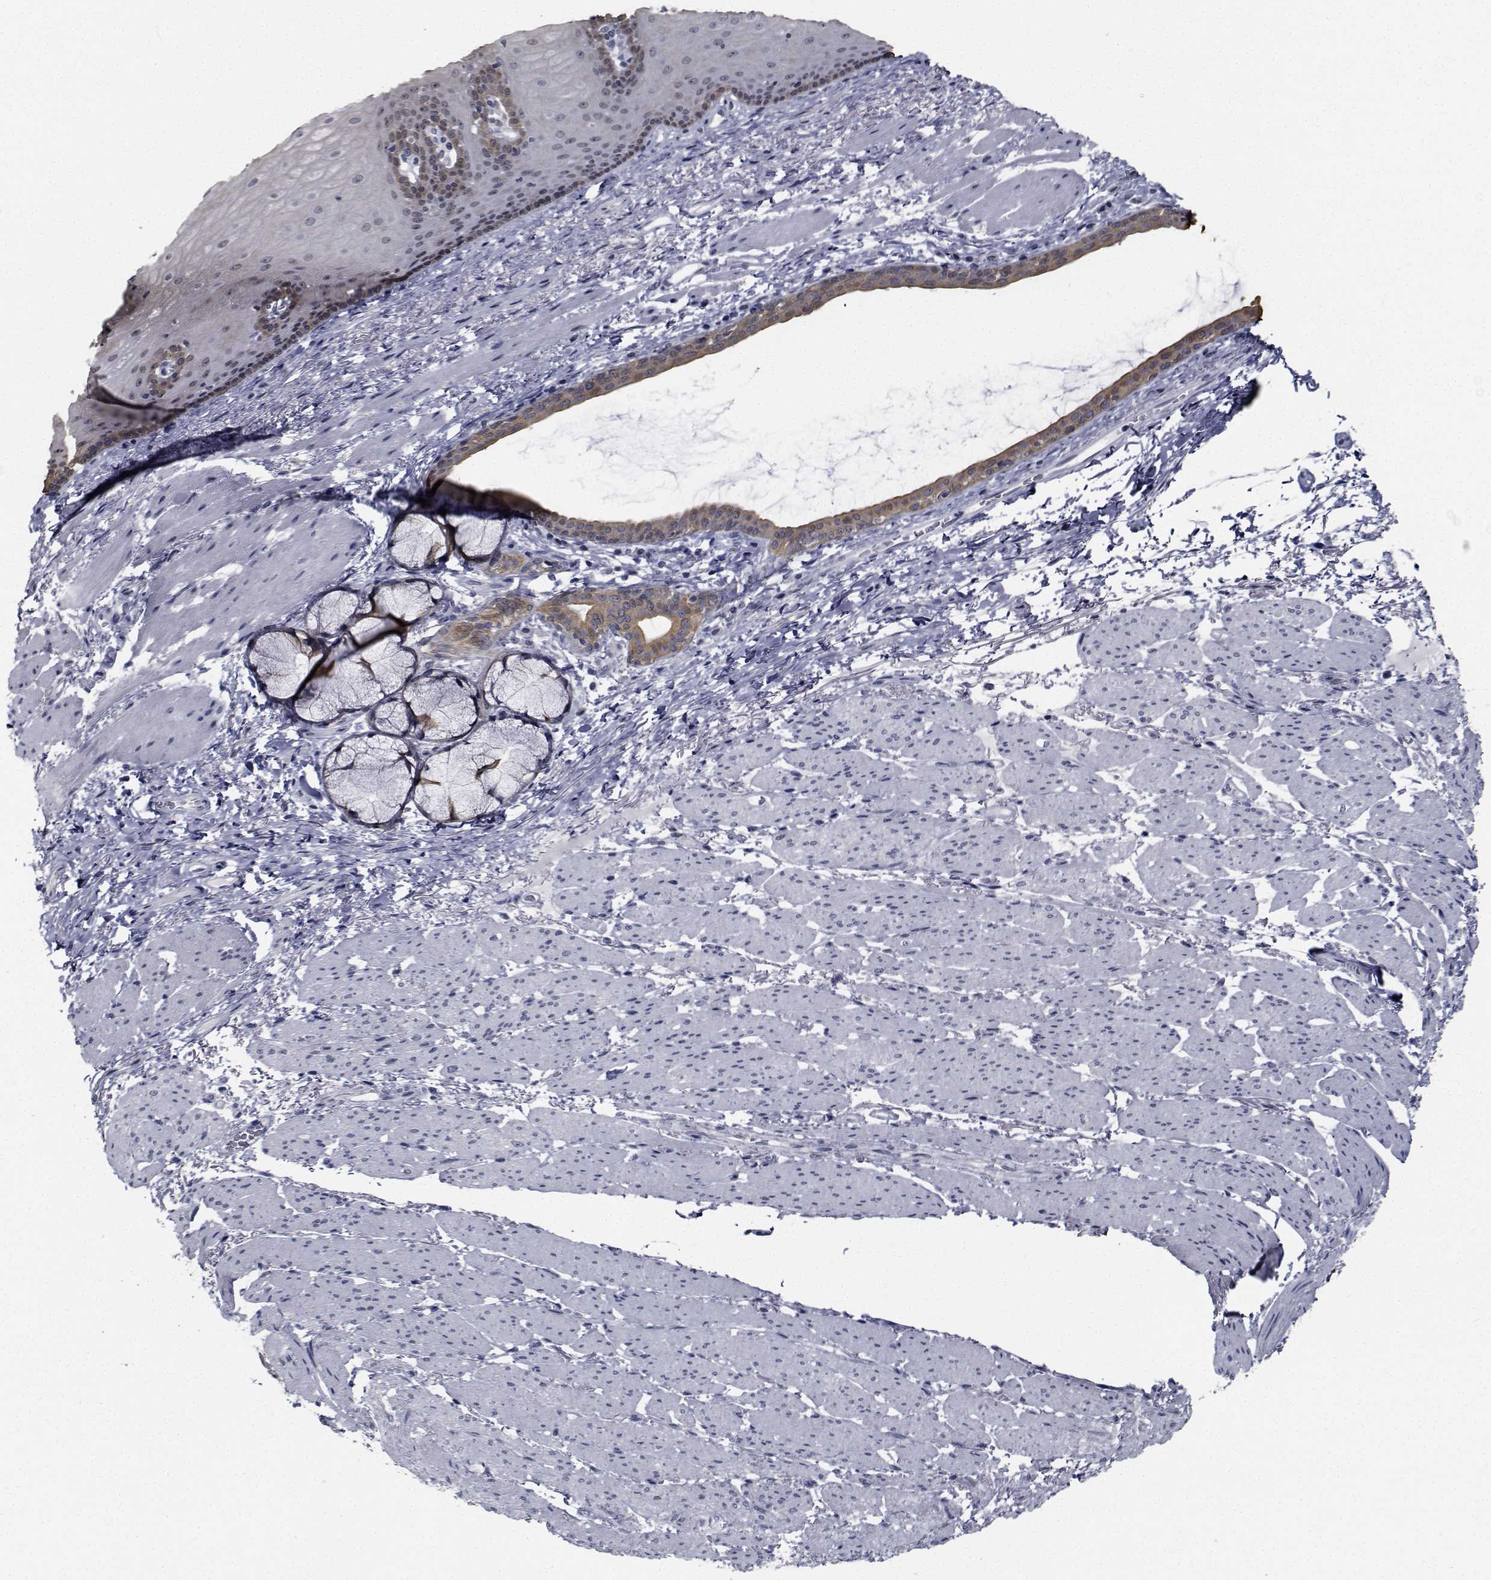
{"staining": {"intensity": "weak", "quantity": "25%-75%", "location": "nuclear"}, "tissue": "esophagus", "cell_type": "Squamous epithelial cells", "image_type": "normal", "snomed": [{"axis": "morphology", "description": "Normal tissue, NOS"}, {"axis": "topography", "description": "Esophagus"}], "caption": "Immunohistochemistry (IHC) of normal esophagus displays low levels of weak nuclear expression in approximately 25%-75% of squamous epithelial cells.", "gene": "NVL", "patient": {"sex": "male", "age": 76}}